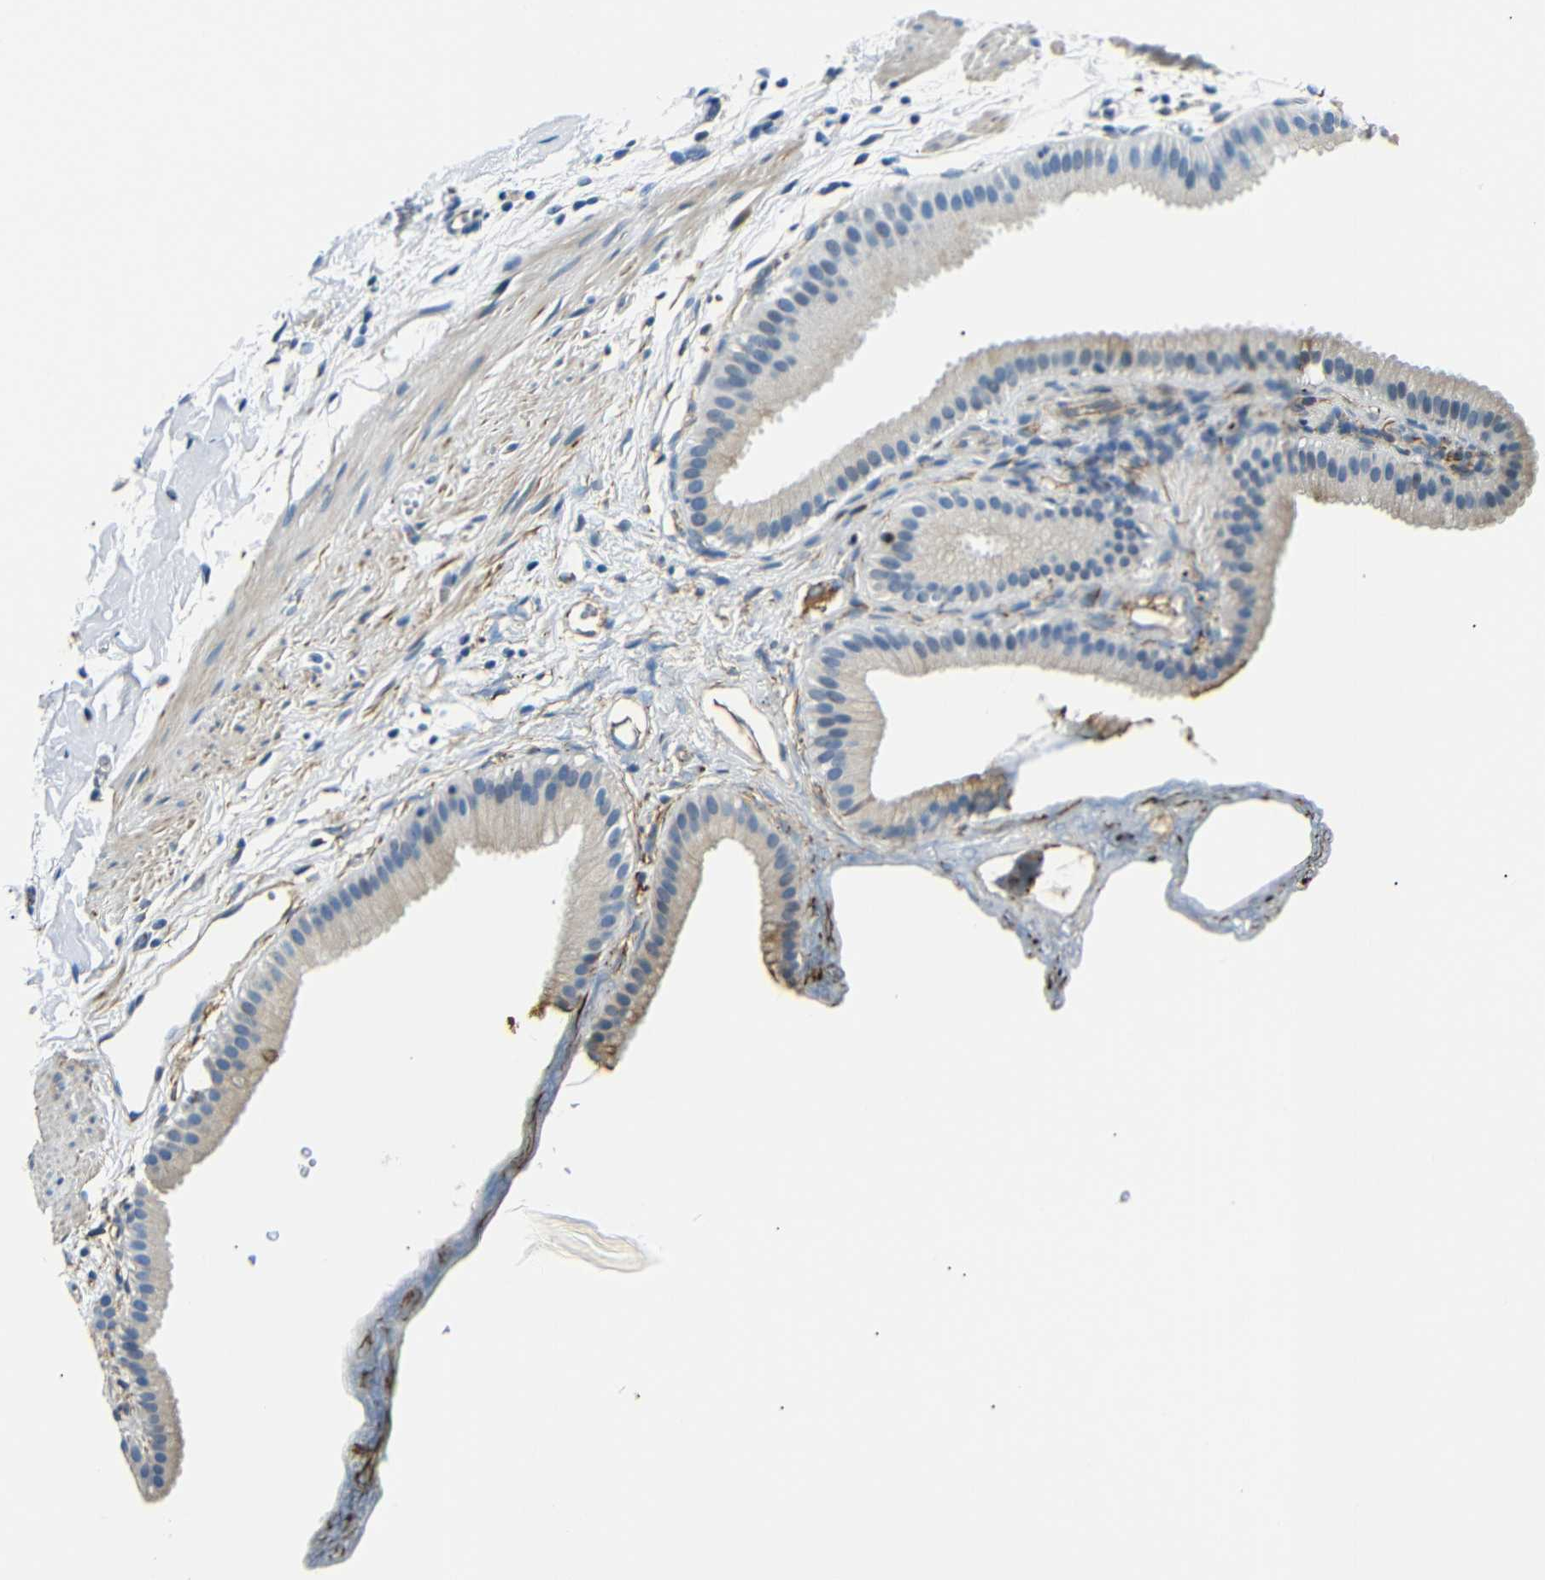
{"staining": {"intensity": "weak", "quantity": ">75%", "location": "cytoplasmic/membranous"}, "tissue": "gallbladder", "cell_type": "Glandular cells", "image_type": "normal", "snomed": [{"axis": "morphology", "description": "Normal tissue, NOS"}, {"axis": "topography", "description": "Gallbladder"}], "caption": "Benign gallbladder exhibits weak cytoplasmic/membranous staining in approximately >75% of glandular cells, visualized by immunohistochemistry.", "gene": "TAFA1", "patient": {"sex": "female", "age": 64}}